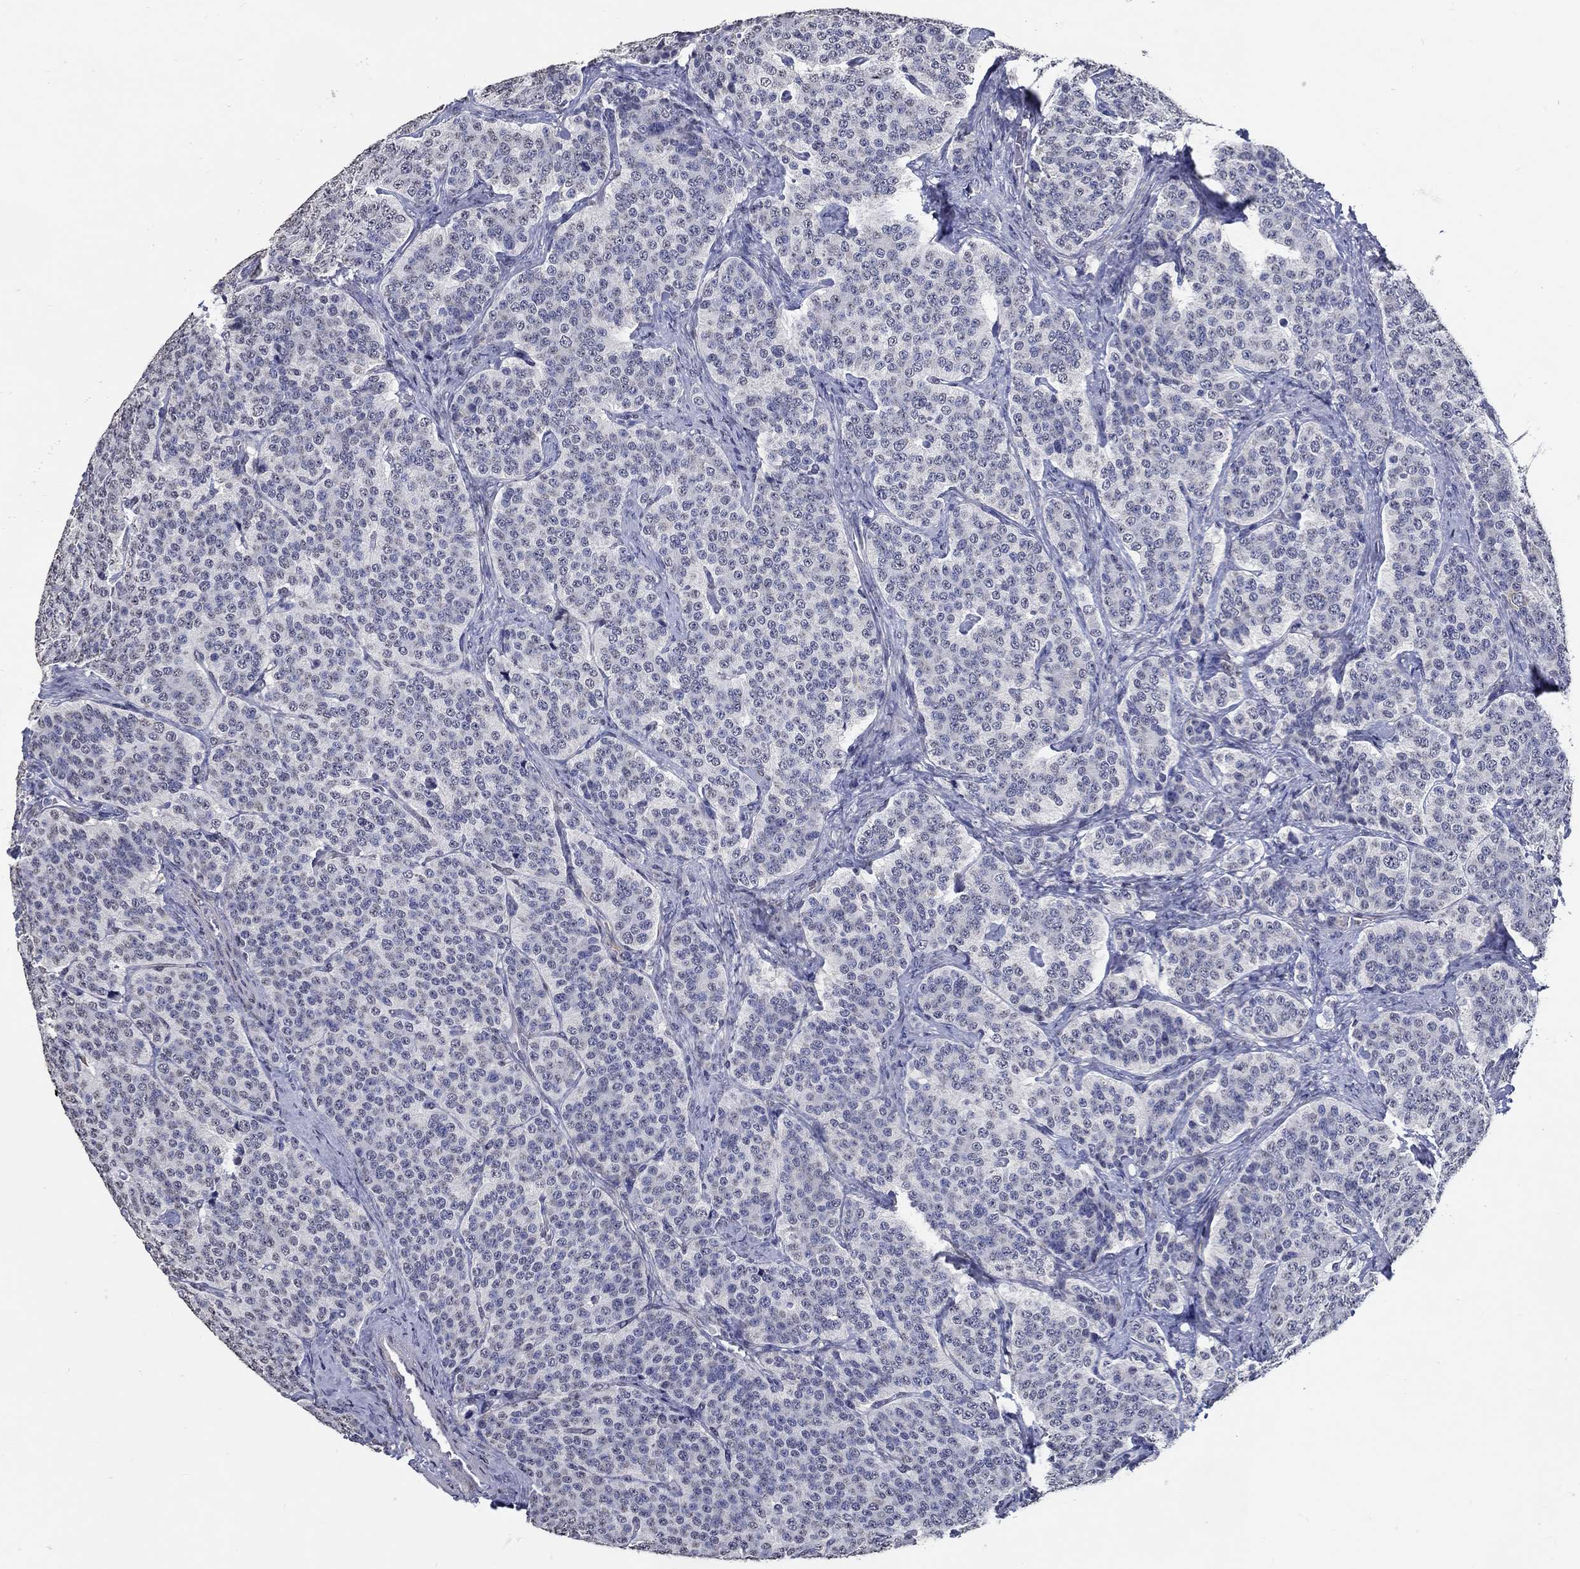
{"staining": {"intensity": "negative", "quantity": "none", "location": "none"}, "tissue": "carcinoid", "cell_type": "Tumor cells", "image_type": "cancer", "snomed": [{"axis": "morphology", "description": "Carcinoid, malignant, NOS"}, {"axis": "topography", "description": "Small intestine"}], "caption": "Immunohistochemistry (IHC) image of neoplastic tissue: human carcinoid stained with DAB demonstrates no significant protein staining in tumor cells.", "gene": "PDE1B", "patient": {"sex": "female", "age": 58}}